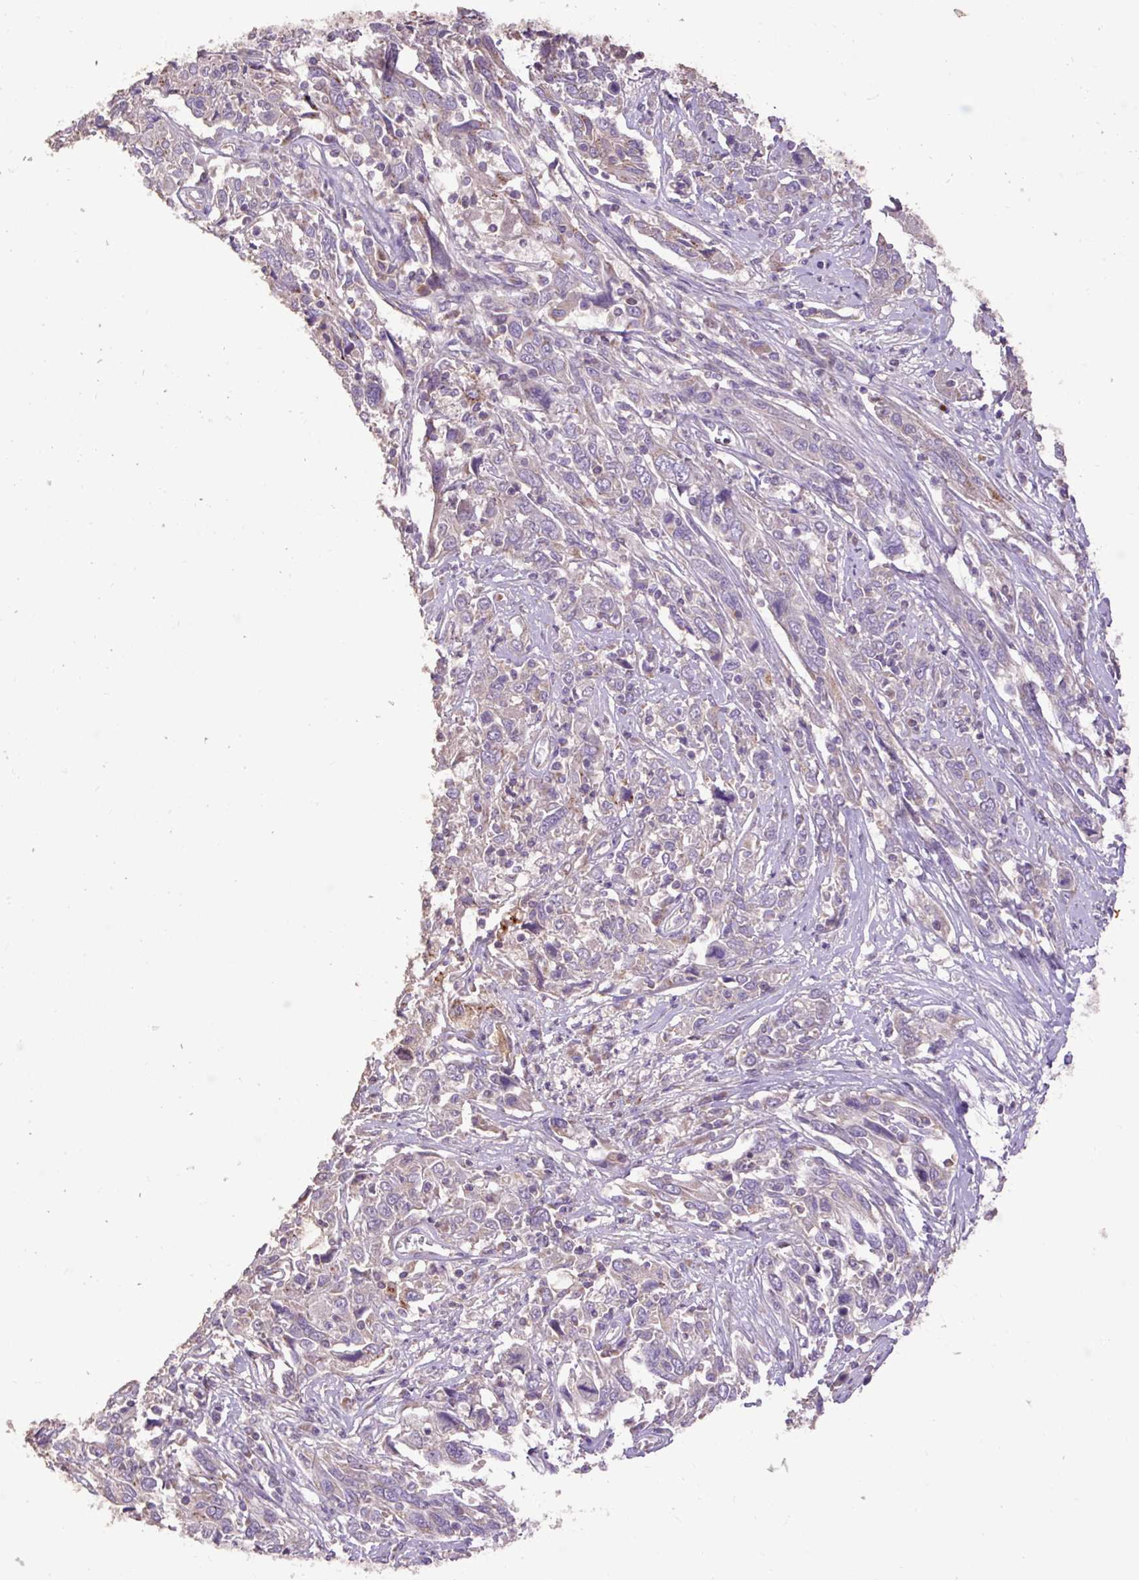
{"staining": {"intensity": "moderate", "quantity": "<25%", "location": "cytoplasmic/membranous"}, "tissue": "cervical cancer", "cell_type": "Tumor cells", "image_type": "cancer", "snomed": [{"axis": "morphology", "description": "Squamous cell carcinoma, NOS"}, {"axis": "topography", "description": "Cervix"}], "caption": "Immunohistochemistry (IHC) staining of cervical cancer, which demonstrates low levels of moderate cytoplasmic/membranous staining in approximately <25% of tumor cells indicating moderate cytoplasmic/membranous protein expression. The staining was performed using DAB (3,3'-diaminobenzidine) (brown) for protein detection and nuclei were counterstained in hematoxylin (blue).", "gene": "ABR", "patient": {"sex": "female", "age": 46}}